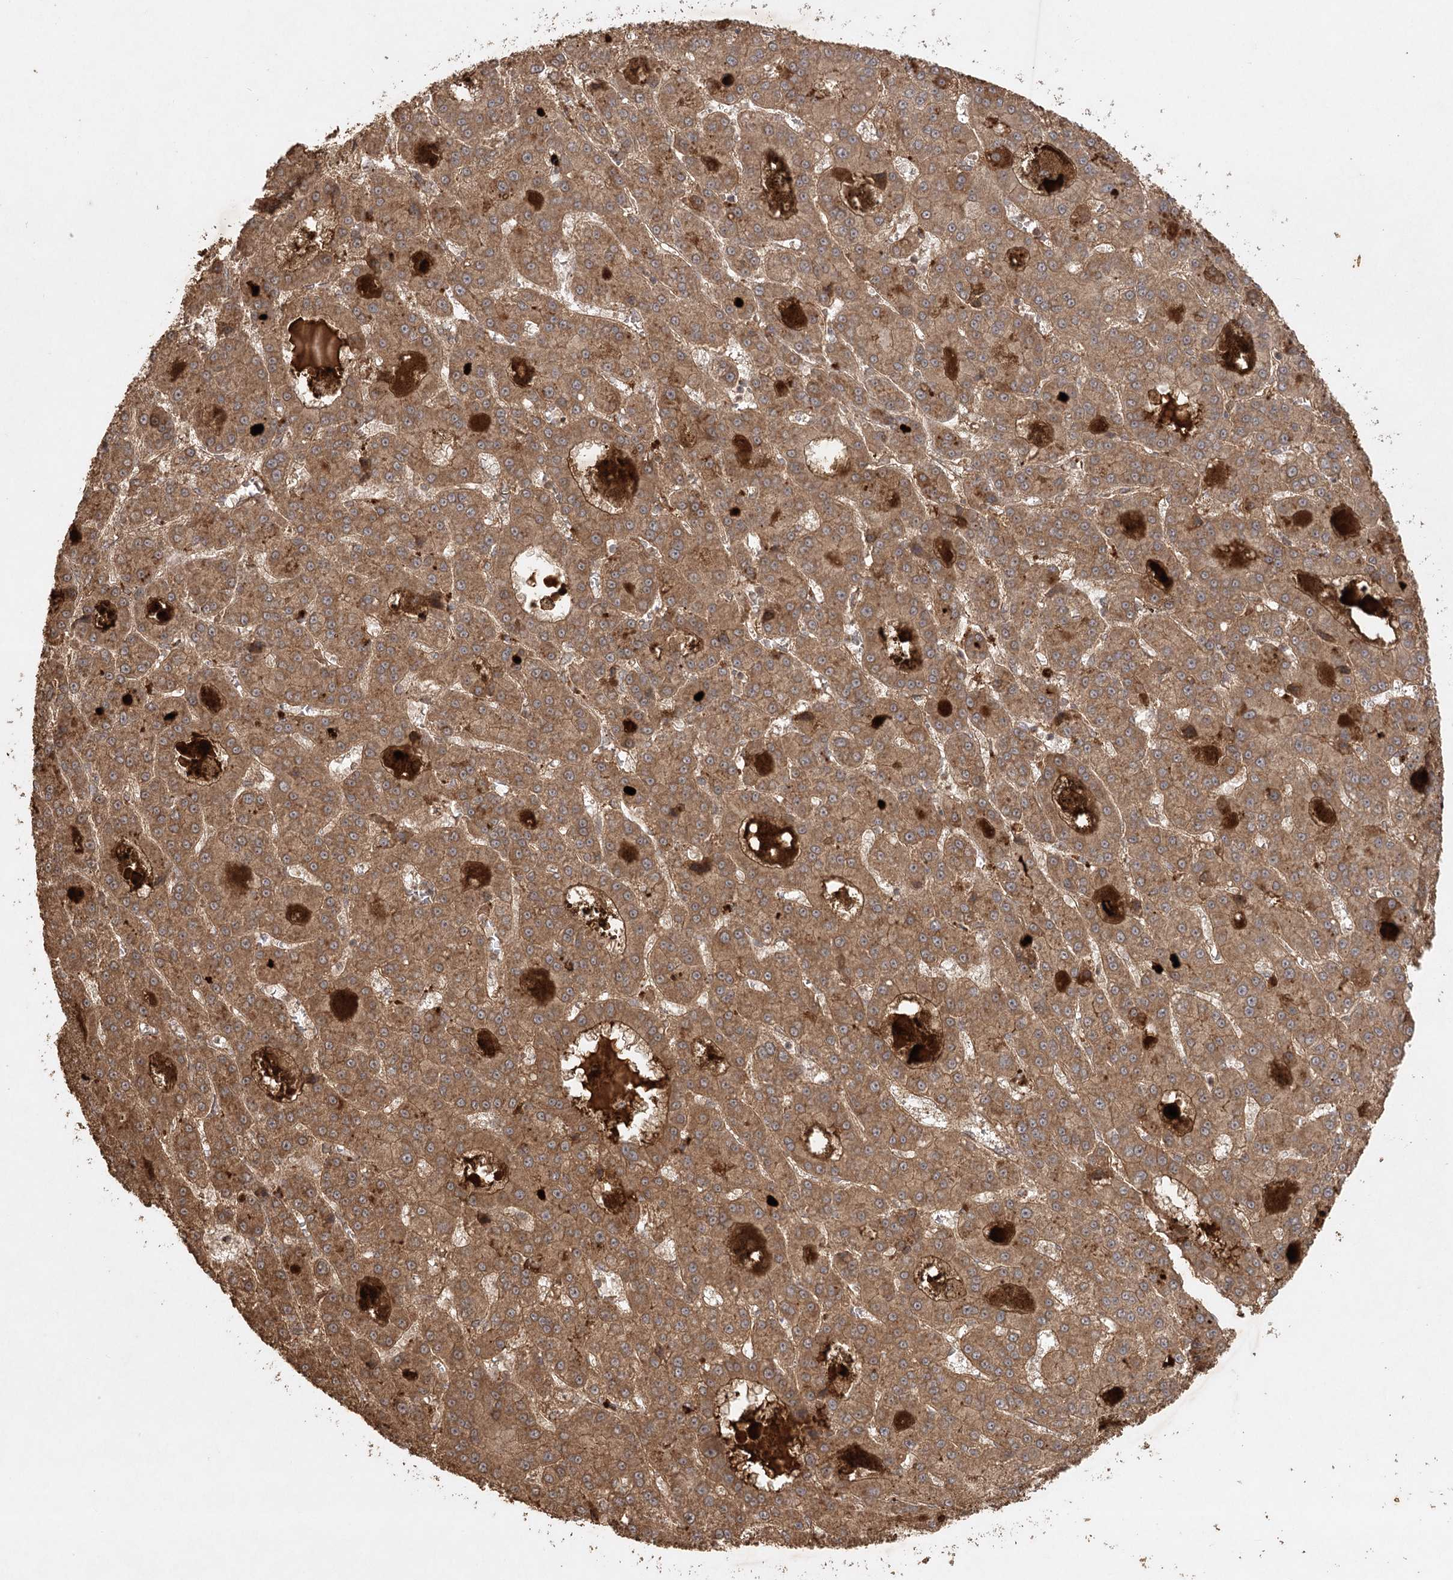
{"staining": {"intensity": "moderate", "quantity": ">75%", "location": "cytoplasmic/membranous"}, "tissue": "liver cancer", "cell_type": "Tumor cells", "image_type": "cancer", "snomed": [{"axis": "morphology", "description": "Carcinoma, Hepatocellular, NOS"}, {"axis": "topography", "description": "Liver"}], "caption": "Moderate cytoplasmic/membranous expression for a protein is identified in approximately >75% of tumor cells of hepatocellular carcinoma (liver) using IHC.", "gene": "ARL13A", "patient": {"sex": "male", "age": 70}}